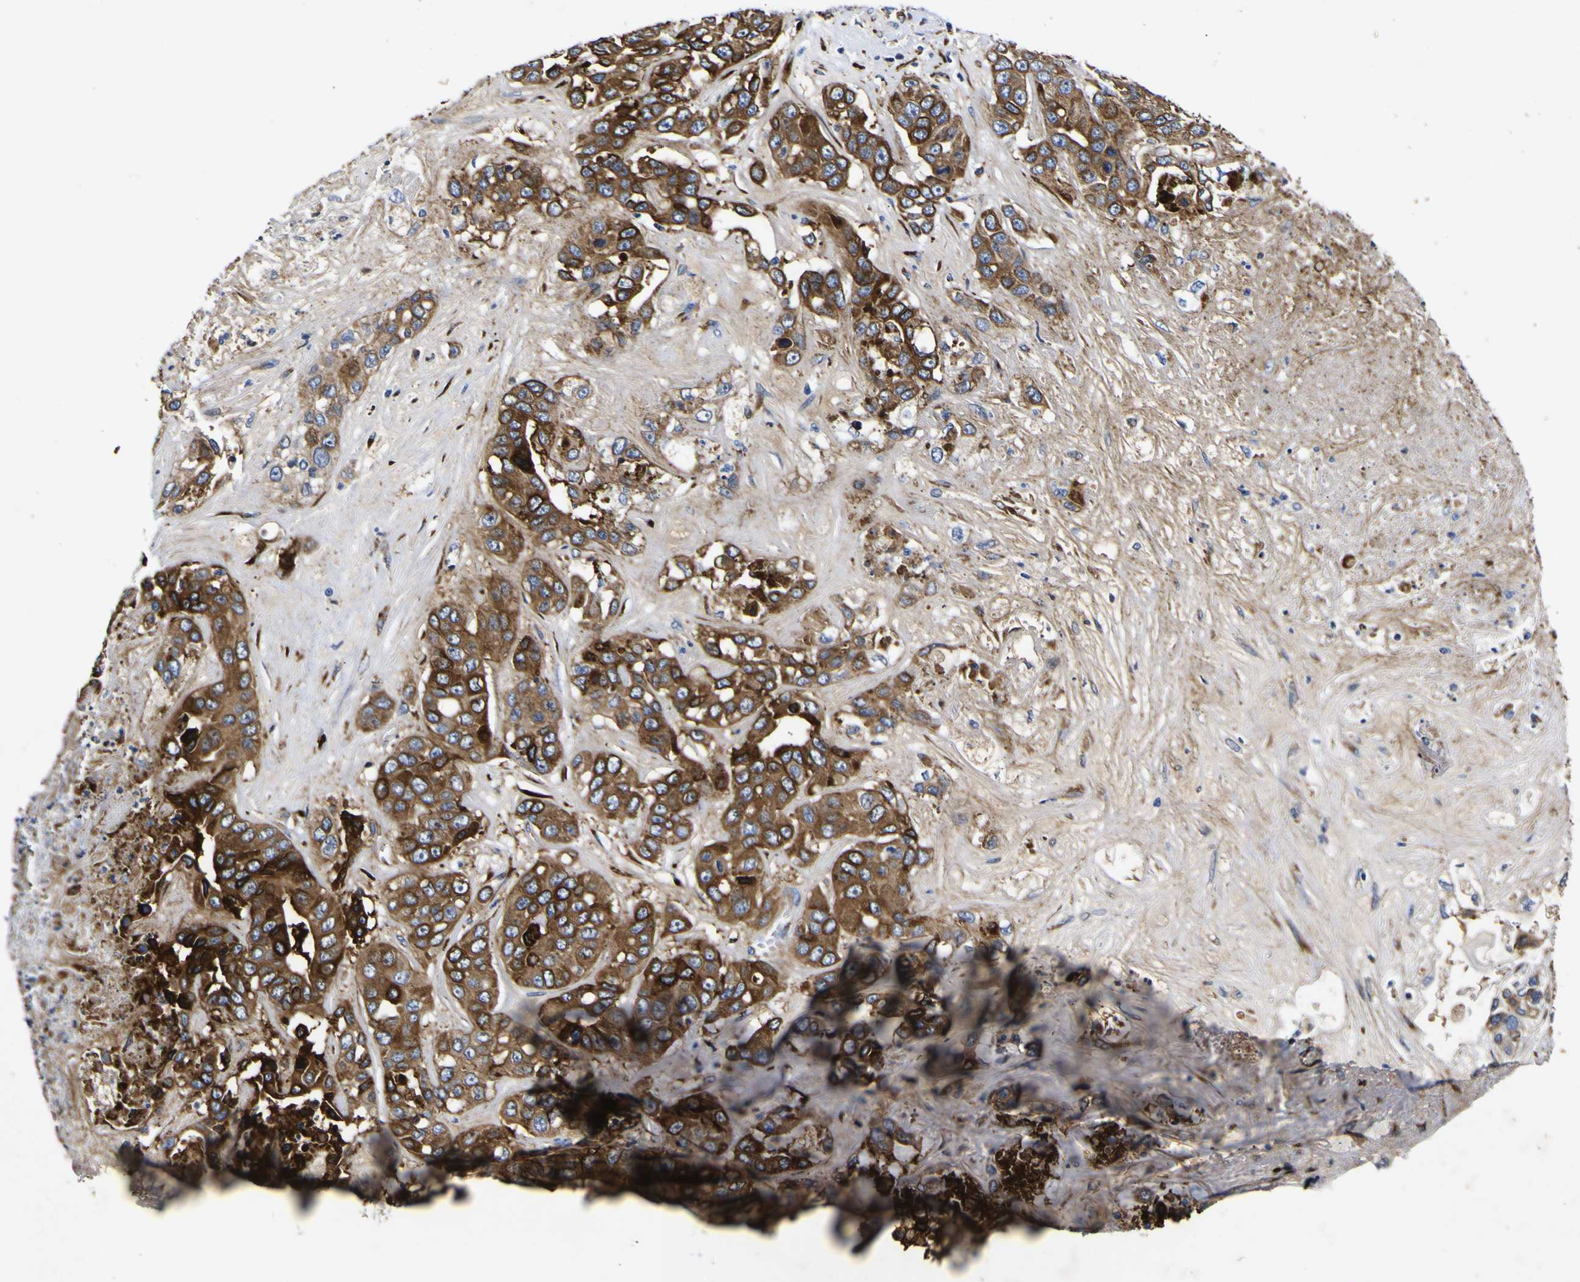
{"staining": {"intensity": "strong", "quantity": ">75%", "location": "cytoplasmic/membranous"}, "tissue": "liver cancer", "cell_type": "Tumor cells", "image_type": "cancer", "snomed": [{"axis": "morphology", "description": "Cholangiocarcinoma"}, {"axis": "topography", "description": "Liver"}], "caption": "The immunohistochemical stain highlights strong cytoplasmic/membranous expression in tumor cells of liver cancer tissue.", "gene": "SCD", "patient": {"sex": "female", "age": 52}}